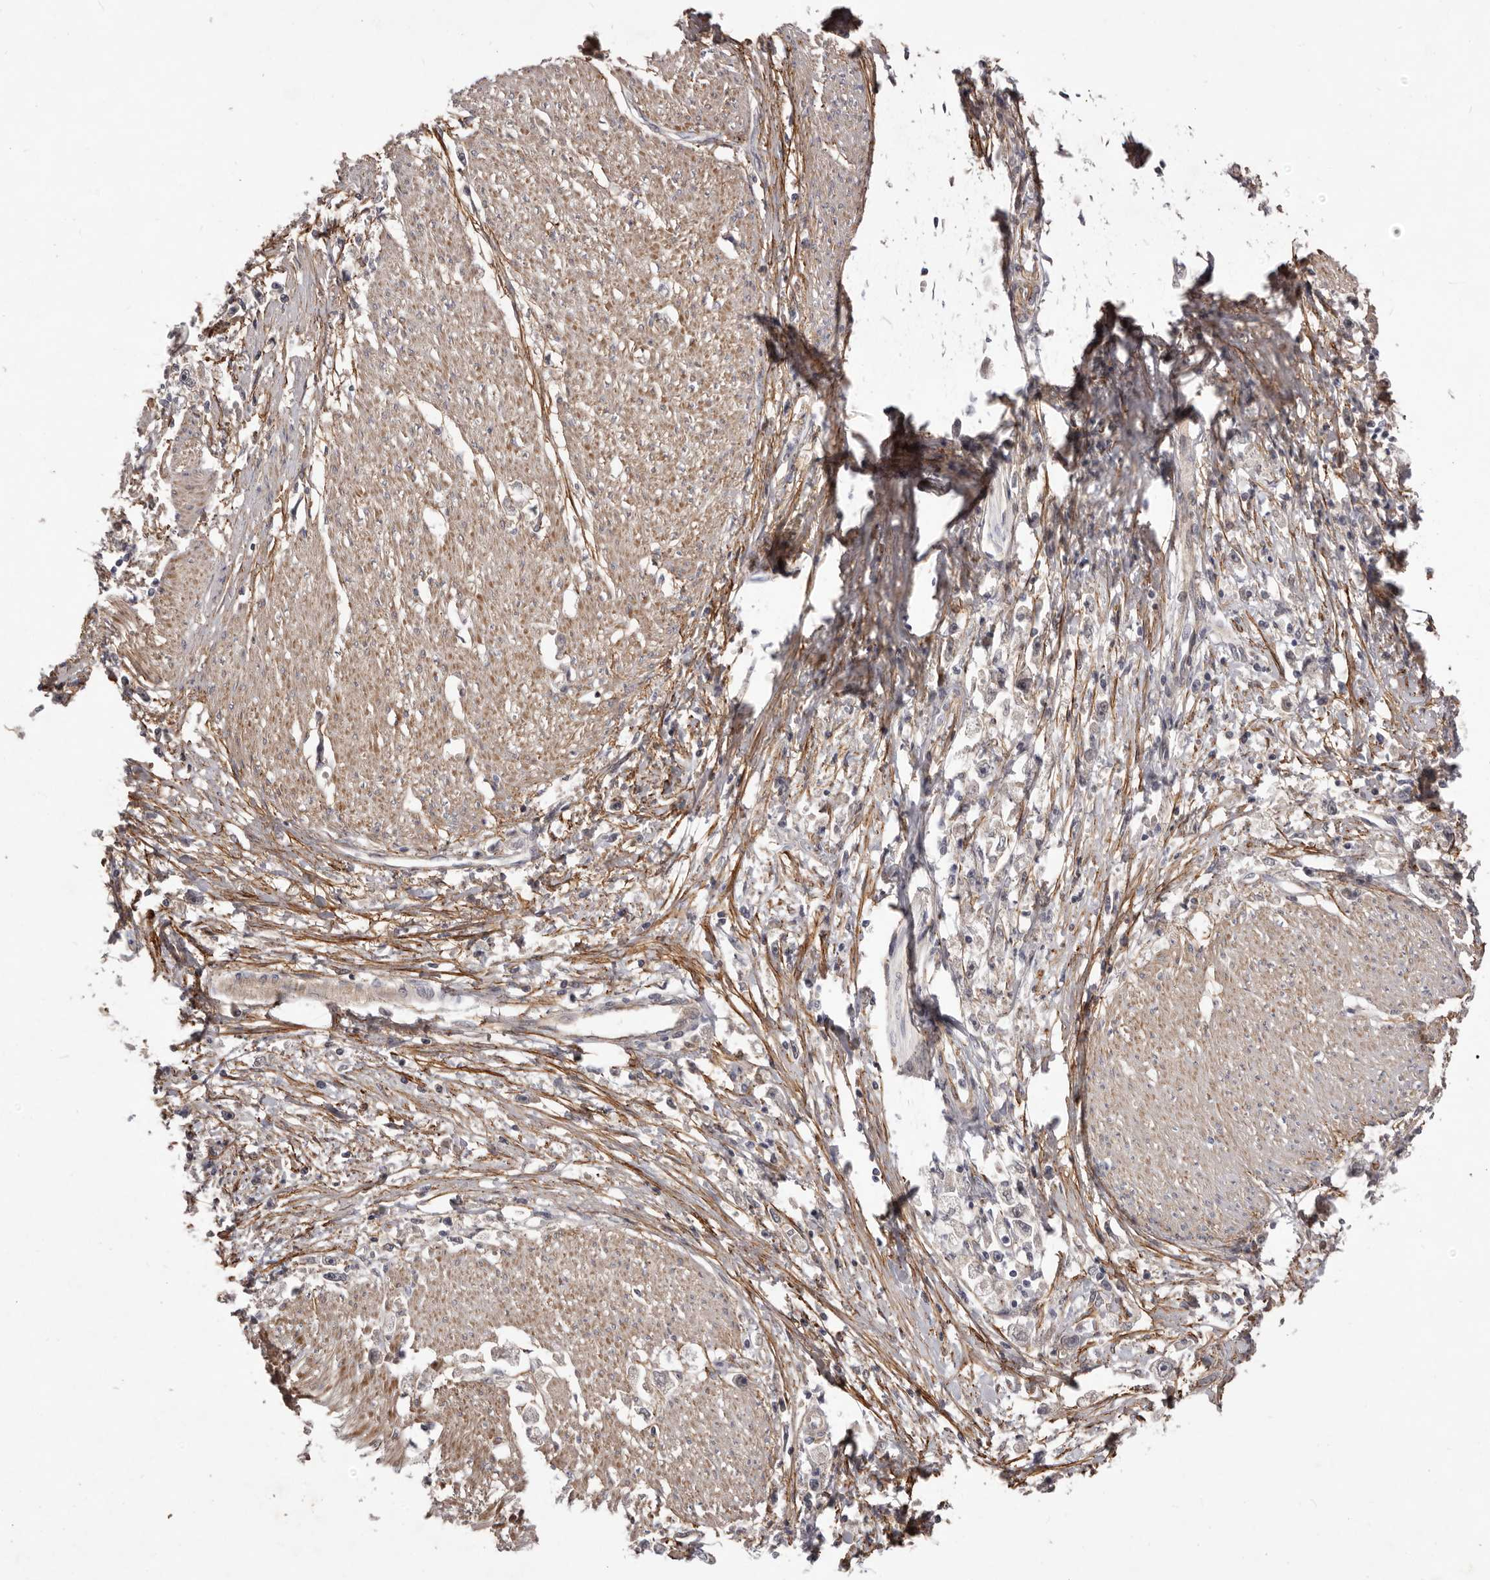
{"staining": {"intensity": "negative", "quantity": "none", "location": "none"}, "tissue": "stomach cancer", "cell_type": "Tumor cells", "image_type": "cancer", "snomed": [{"axis": "morphology", "description": "Adenocarcinoma, NOS"}, {"axis": "topography", "description": "Stomach"}], "caption": "The immunohistochemistry image has no significant staining in tumor cells of stomach cancer (adenocarcinoma) tissue.", "gene": "HBS1L", "patient": {"sex": "female", "age": 59}}